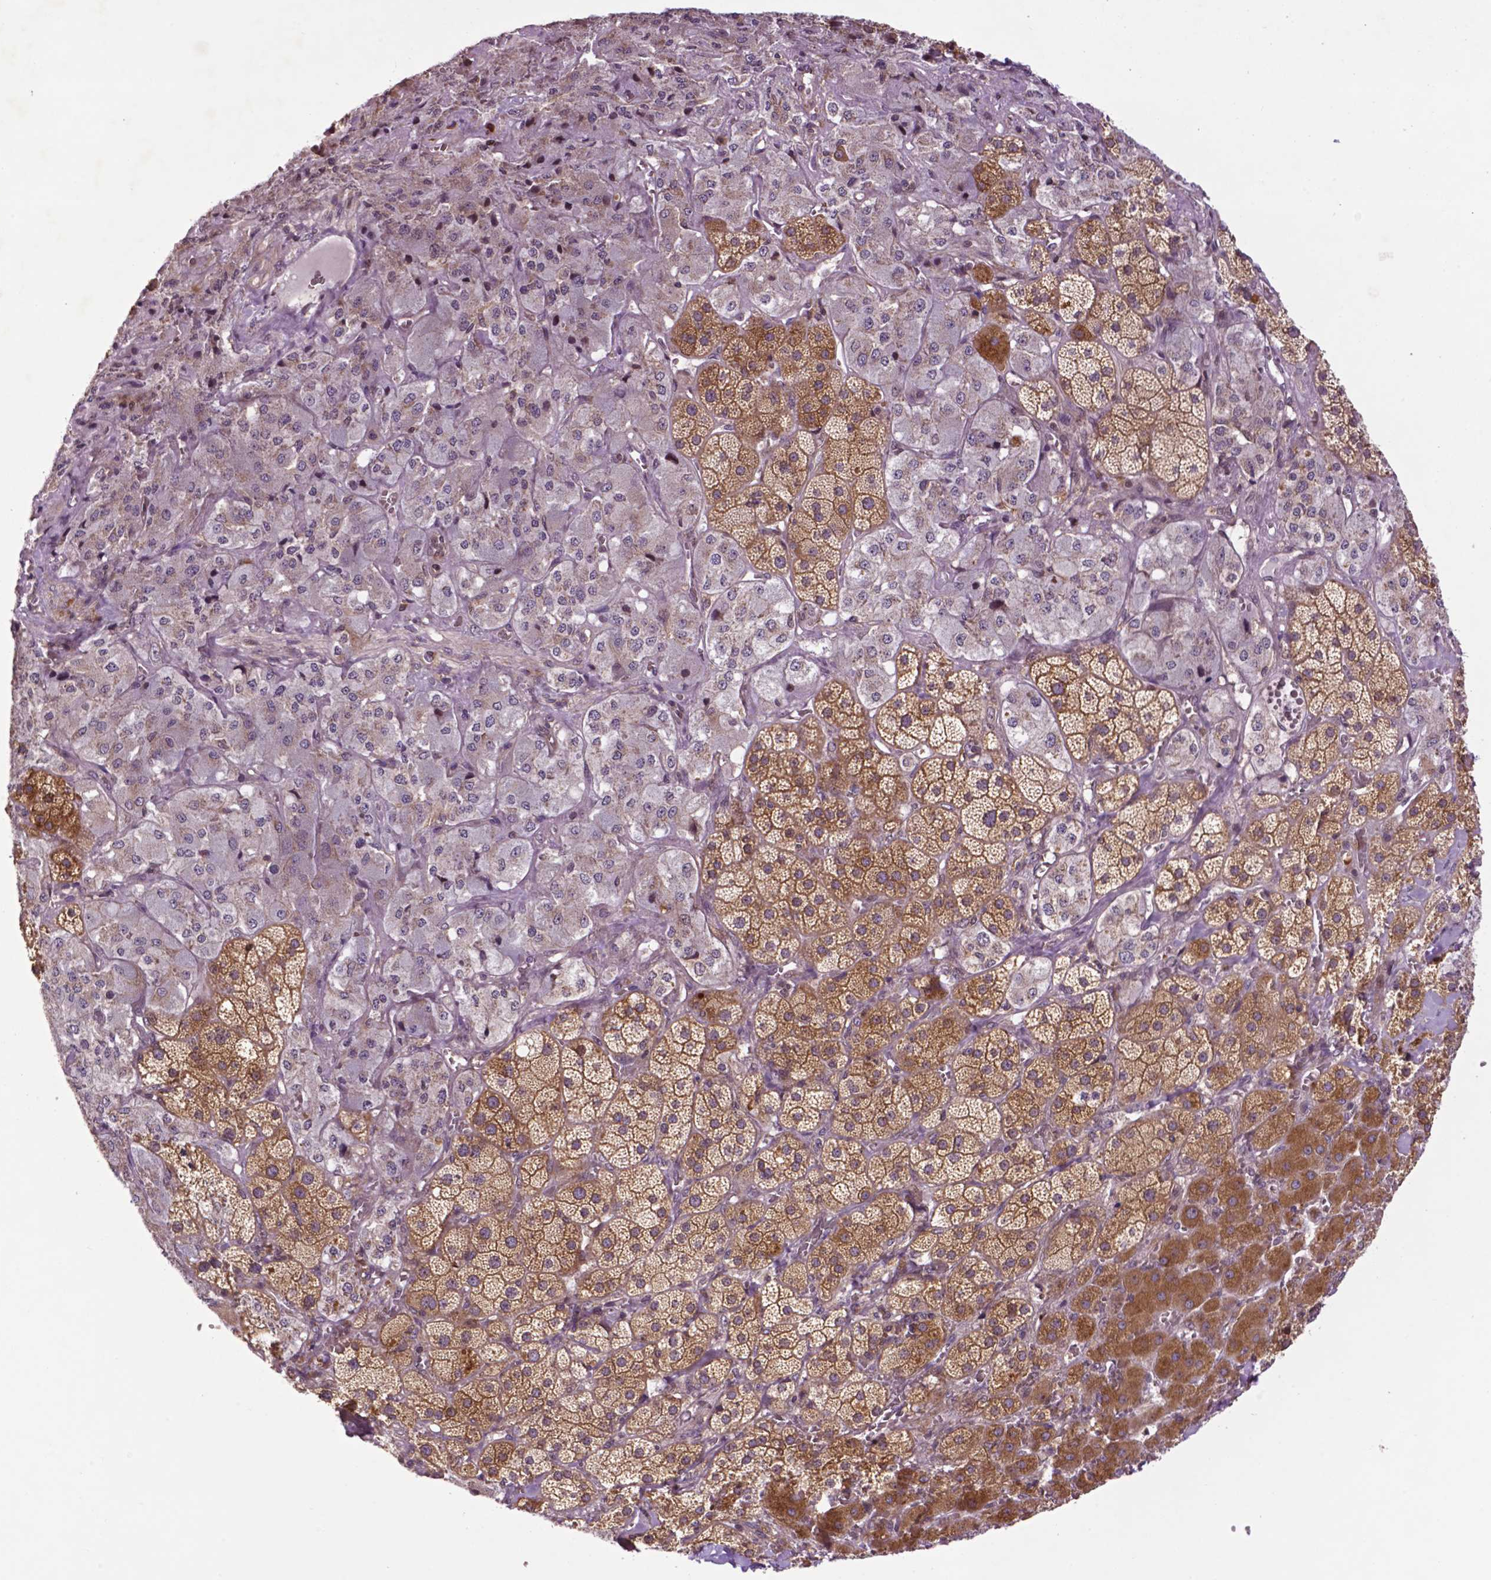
{"staining": {"intensity": "moderate", "quantity": "25%-75%", "location": "cytoplasmic/membranous"}, "tissue": "adrenal gland", "cell_type": "Glandular cells", "image_type": "normal", "snomed": [{"axis": "morphology", "description": "Normal tissue, NOS"}, {"axis": "topography", "description": "Adrenal gland"}], "caption": "Immunohistochemistry (IHC) staining of unremarkable adrenal gland, which reveals medium levels of moderate cytoplasmic/membranous expression in about 25%-75% of glandular cells indicating moderate cytoplasmic/membranous protein positivity. The staining was performed using DAB (brown) for protein detection and nuclei were counterstained in hematoxylin (blue).", "gene": "TMX2", "patient": {"sex": "male", "age": 57}}